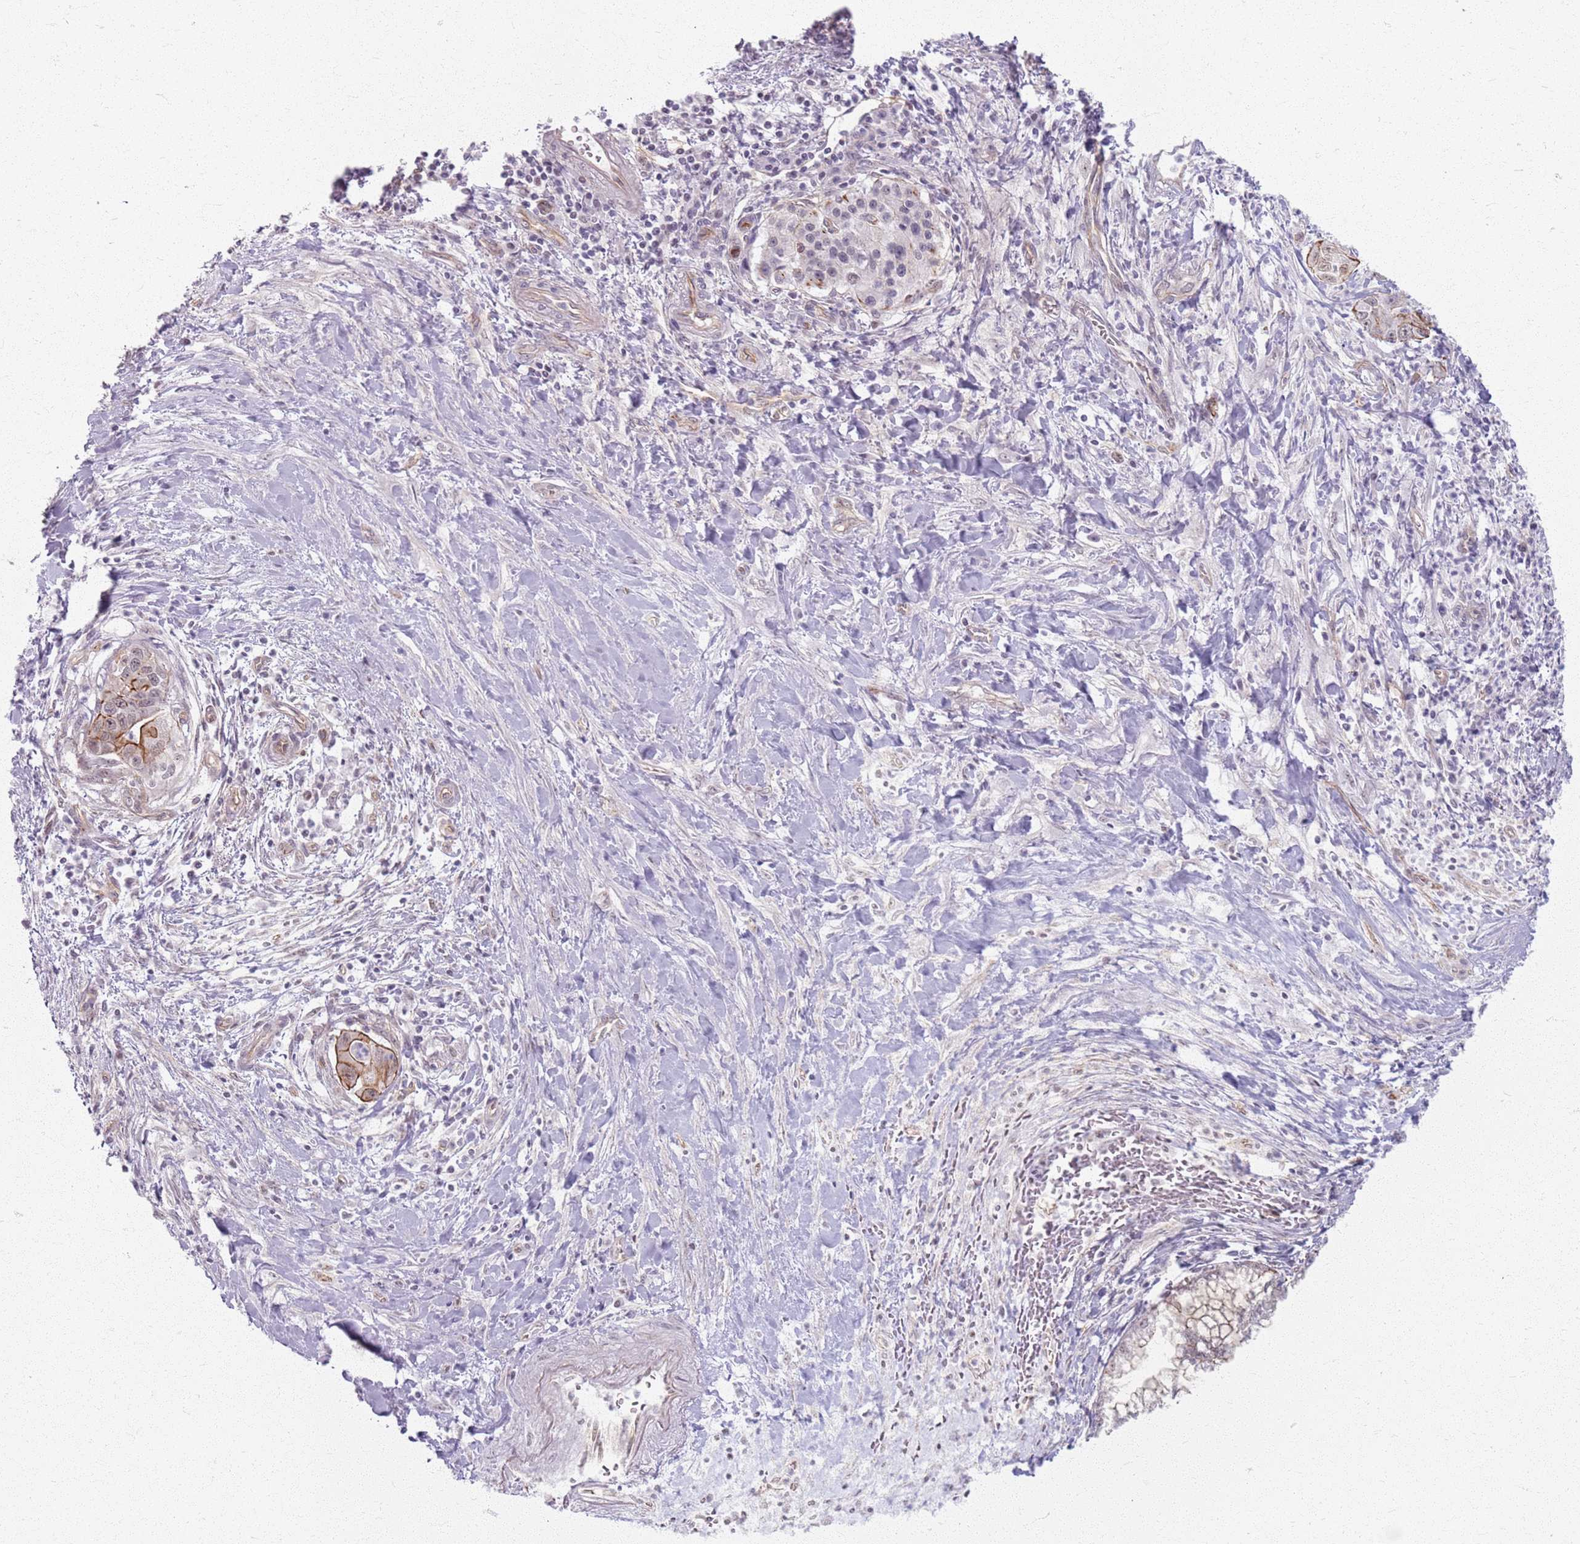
{"staining": {"intensity": "moderate", "quantity": "25%-75%", "location": "cytoplasmic/membranous"}, "tissue": "pancreatic cancer", "cell_type": "Tumor cells", "image_type": "cancer", "snomed": [{"axis": "morphology", "description": "Adenocarcinoma, NOS"}, {"axis": "topography", "description": "Pancreas"}], "caption": "Protein staining of adenocarcinoma (pancreatic) tissue shows moderate cytoplasmic/membranous positivity in approximately 25%-75% of tumor cells.", "gene": "KCNA5", "patient": {"sex": "male", "age": 73}}